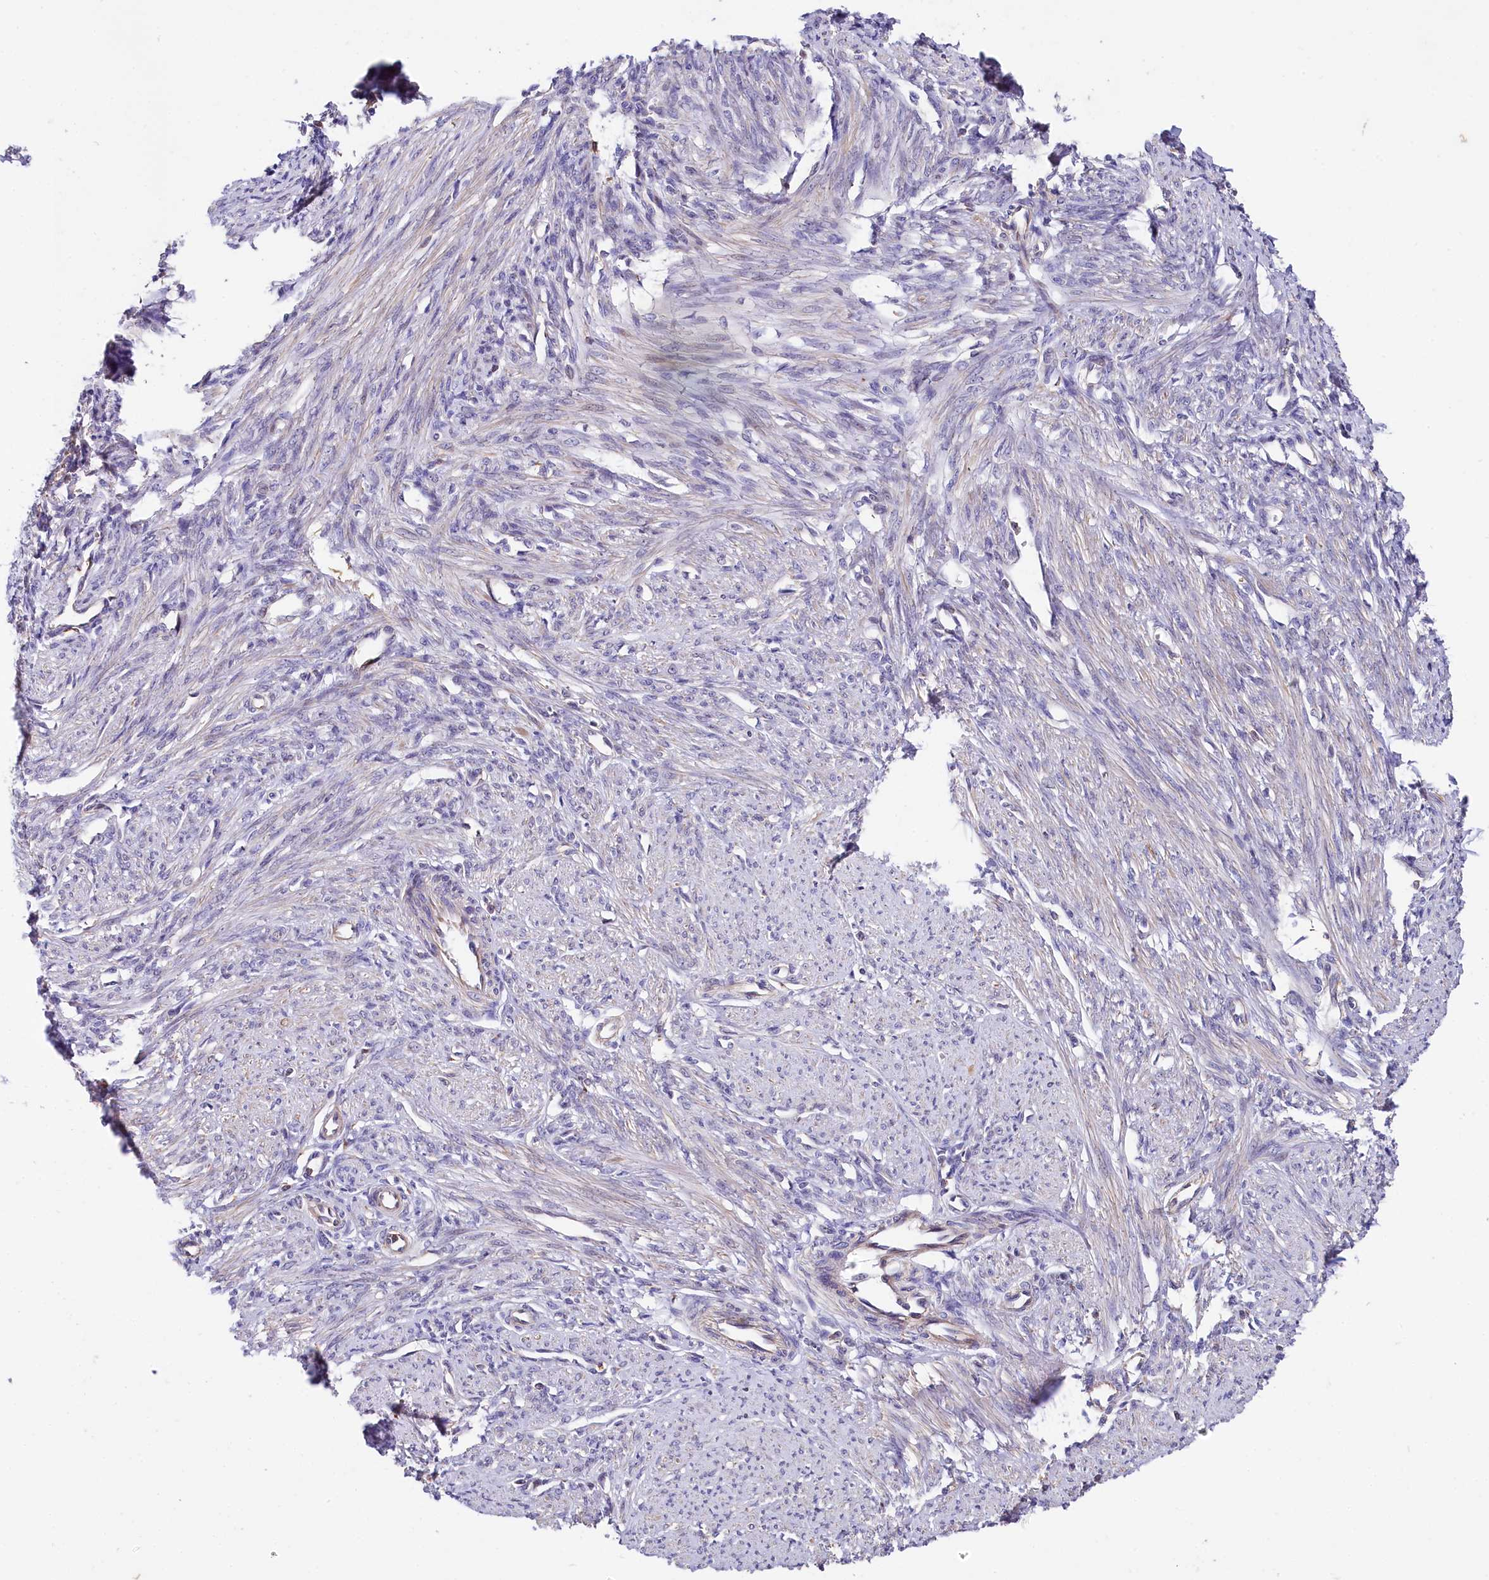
{"staining": {"intensity": "weak", "quantity": "25%-75%", "location": "cytoplasmic/membranous"}, "tissue": "smooth muscle", "cell_type": "Smooth muscle cells", "image_type": "normal", "snomed": [{"axis": "morphology", "description": "Normal tissue, NOS"}, {"axis": "topography", "description": "Smooth muscle"}, {"axis": "topography", "description": "Uterus"}], "caption": "Immunohistochemistry histopathology image of normal smooth muscle: human smooth muscle stained using immunohistochemistry demonstrates low levels of weak protein expression localized specifically in the cytoplasmic/membranous of smooth muscle cells, appearing as a cytoplasmic/membranous brown color.", "gene": "RPUSD3", "patient": {"sex": "female", "age": 59}}